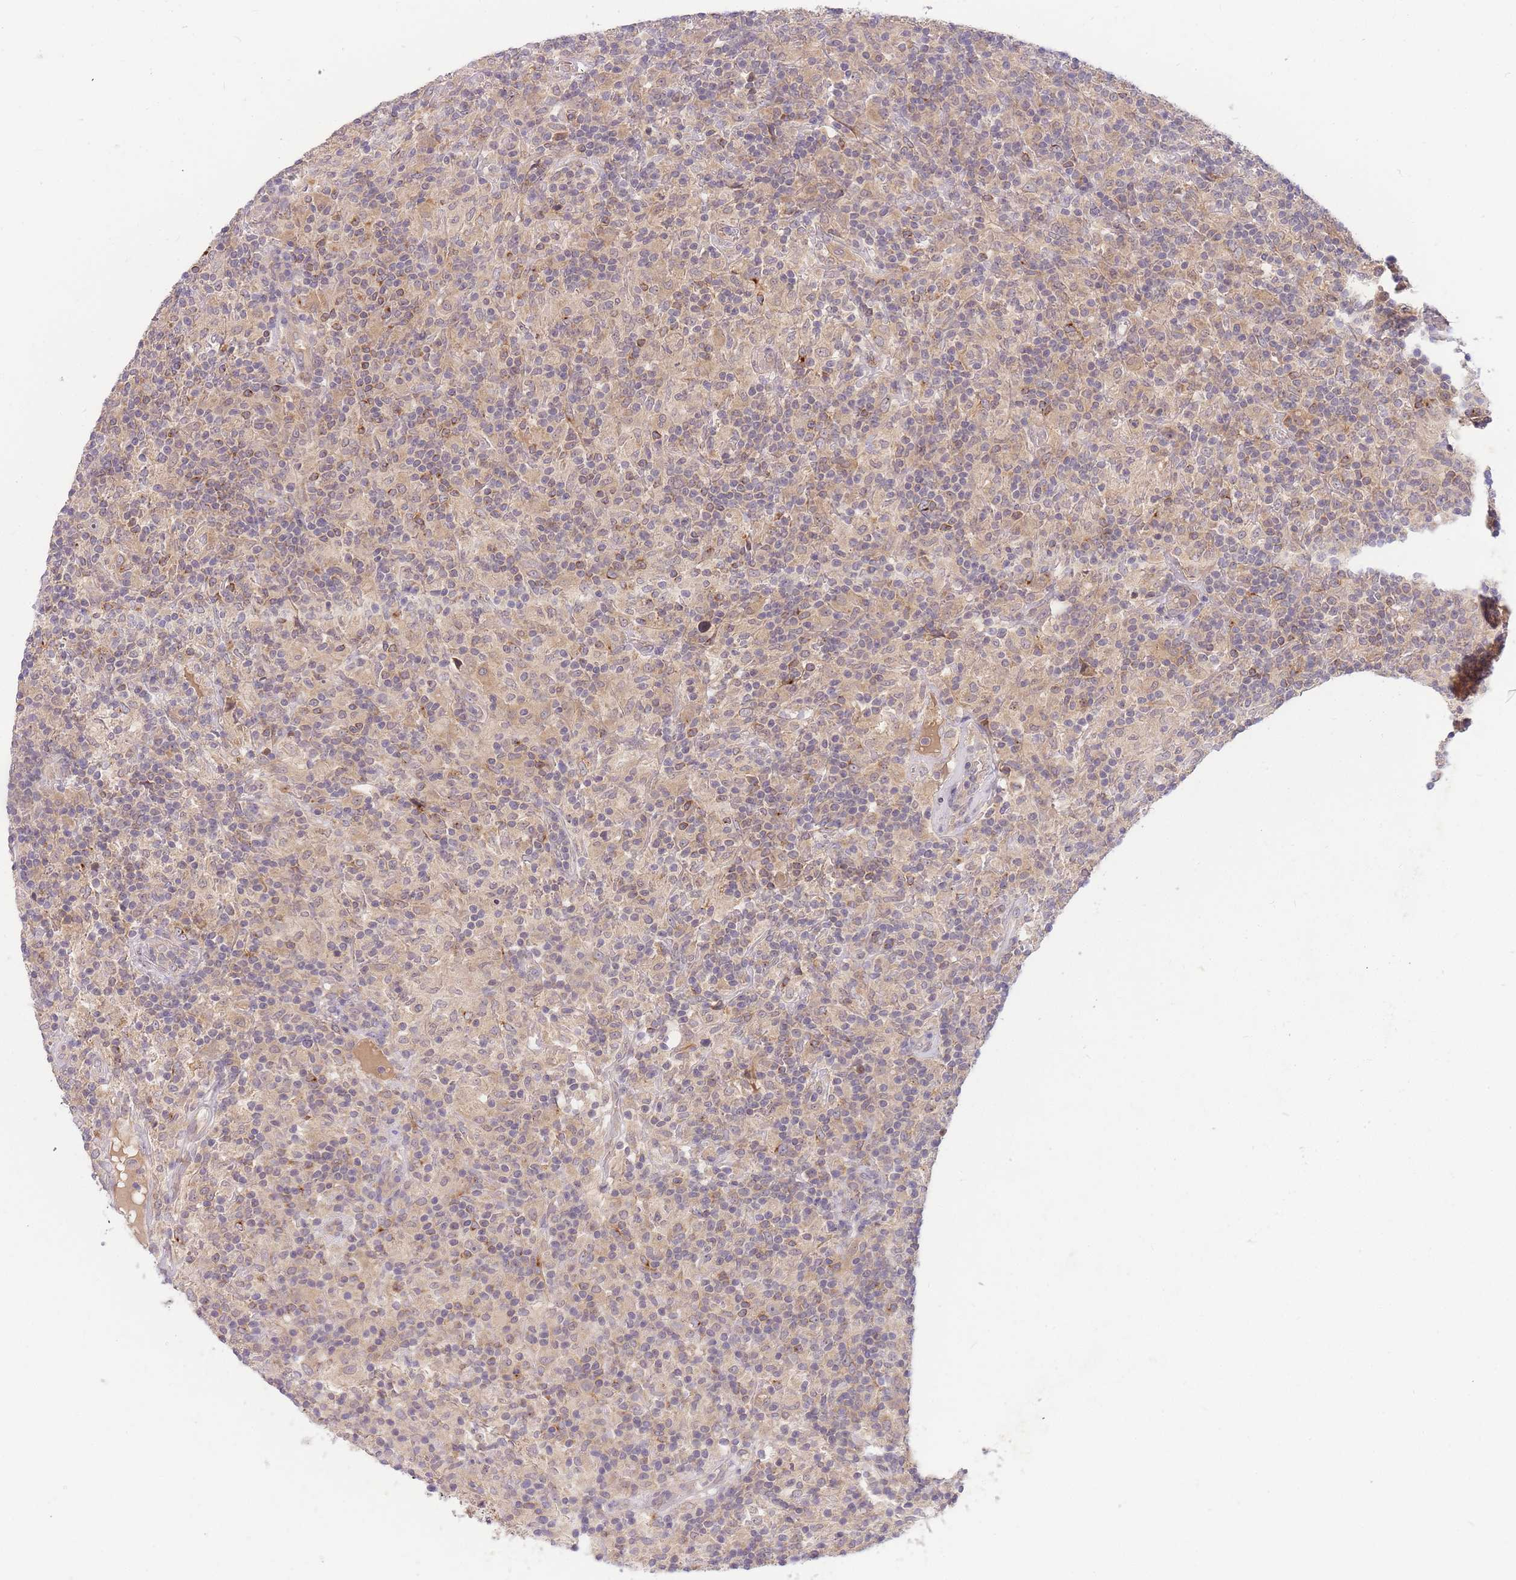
{"staining": {"intensity": "weak", "quantity": "25%-75%", "location": "cytoplasmic/membranous"}, "tissue": "lymphoma", "cell_type": "Tumor cells", "image_type": "cancer", "snomed": [{"axis": "morphology", "description": "Hodgkin's disease, NOS"}, {"axis": "topography", "description": "Lymph node"}], "caption": "Immunohistochemistry histopathology image of neoplastic tissue: lymphoma stained using IHC displays low levels of weak protein expression localized specifically in the cytoplasmic/membranous of tumor cells, appearing as a cytoplasmic/membranous brown color.", "gene": "ZNF577", "patient": {"sex": "male", "age": 70}}